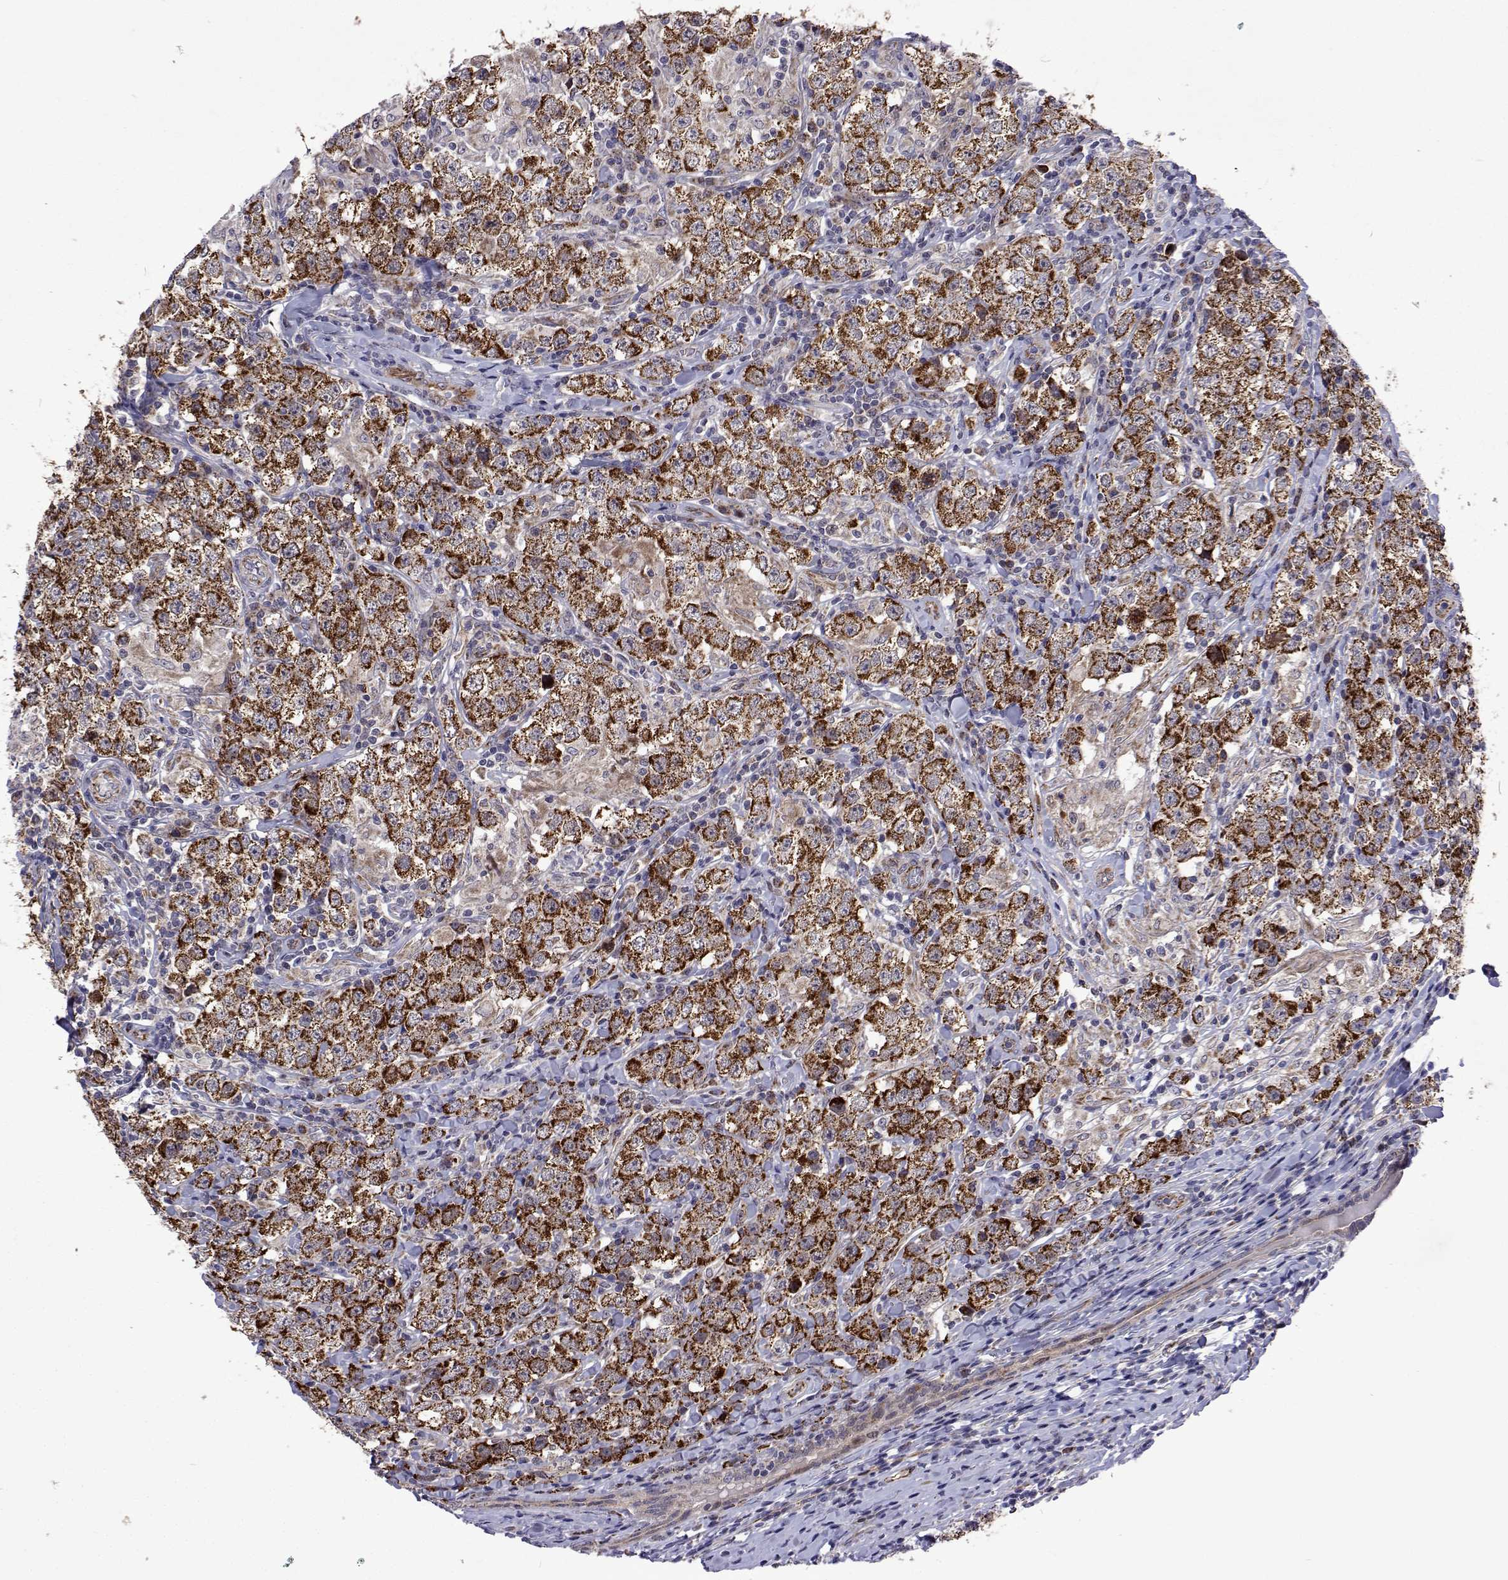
{"staining": {"intensity": "strong", "quantity": ">75%", "location": "cytoplasmic/membranous"}, "tissue": "testis cancer", "cell_type": "Tumor cells", "image_type": "cancer", "snomed": [{"axis": "morphology", "description": "Seminoma, NOS"}, {"axis": "morphology", "description": "Carcinoma, Embryonal, NOS"}, {"axis": "topography", "description": "Testis"}], "caption": "Testis cancer (embryonal carcinoma) tissue displays strong cytoplasmic/membranous positivity in about >75% of tumor cells (DAB (3,3'-diaminobenzidine) IHC with brightfield microscopy, high magnification).", "gene": "DHTKD1", "patient": {"sex": "male", "age": 41}}